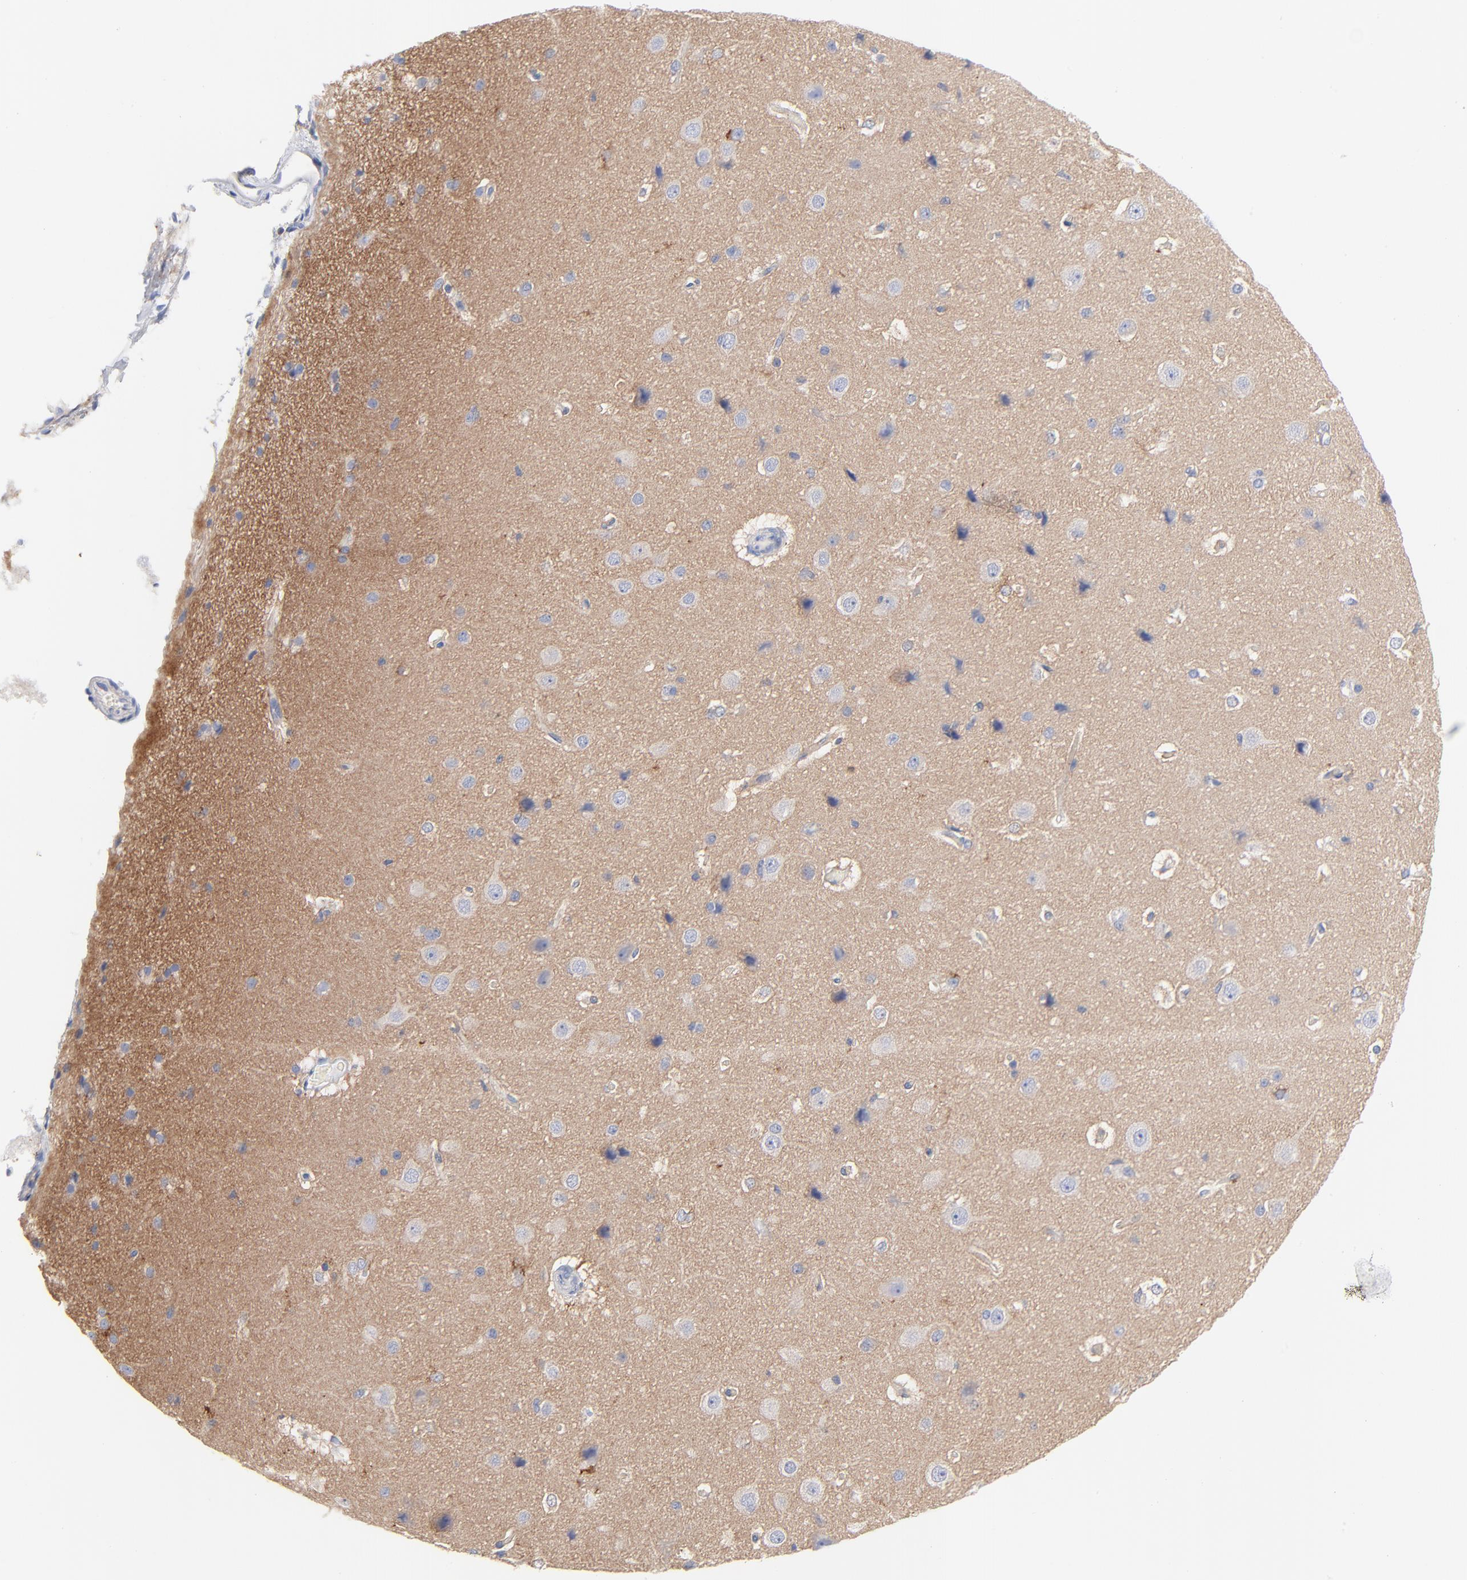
{"staining": {"intensity": "negative", "quantity": "none", "location": "none"}, "tissue": "cerebral cortex", "cell_type": "Endothelial cells", "image_type": "normal", "snomed": [{"axis": "morphology", "description": "Normal tissue, NOS"}, {"axis": "topography", "description": "Cerebral cortex"}], "caption": "This is an immunohistochemistry micrograph of benign human cerebral cortex. There is no staining in endothelial cells.", "gene": "SEPTIN11", "patient": {"sex": "female", "age": 45}}